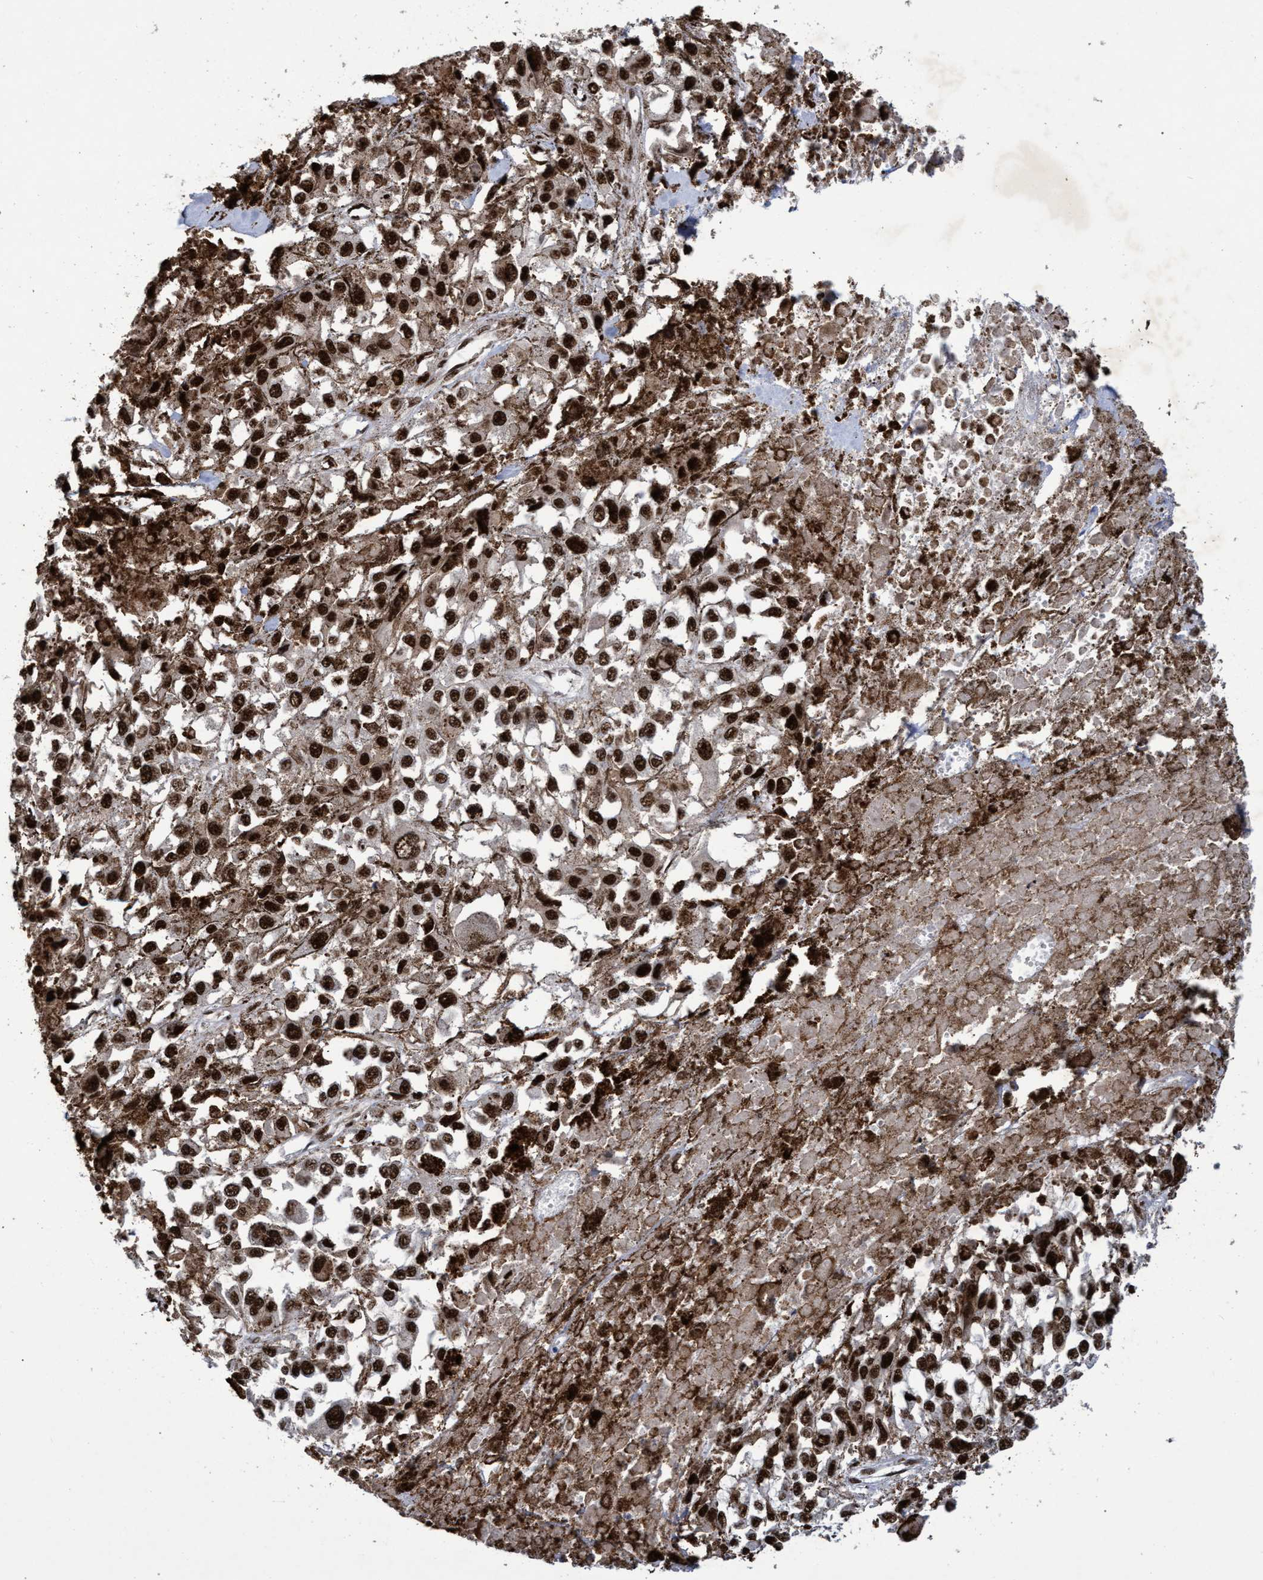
{"staining": {"intensity": "strong", "quantity": ">75%", "location": "nuclear"}, "tissue": "melanoma", "cell_type": "Tumor cells", "image_type": "cancer", "snomed": [{"axis": "morphology", "description": "Malignant melanoma, Metastatic site"}, {"axis": "topography", "description": "Lymph node"}], "caption": "A brown stain highlights strong nuclear staining of a protein in melanoma tumor cells.", "gene": "GTF2F1", "patient": {"sex": "male", "age": 59}}